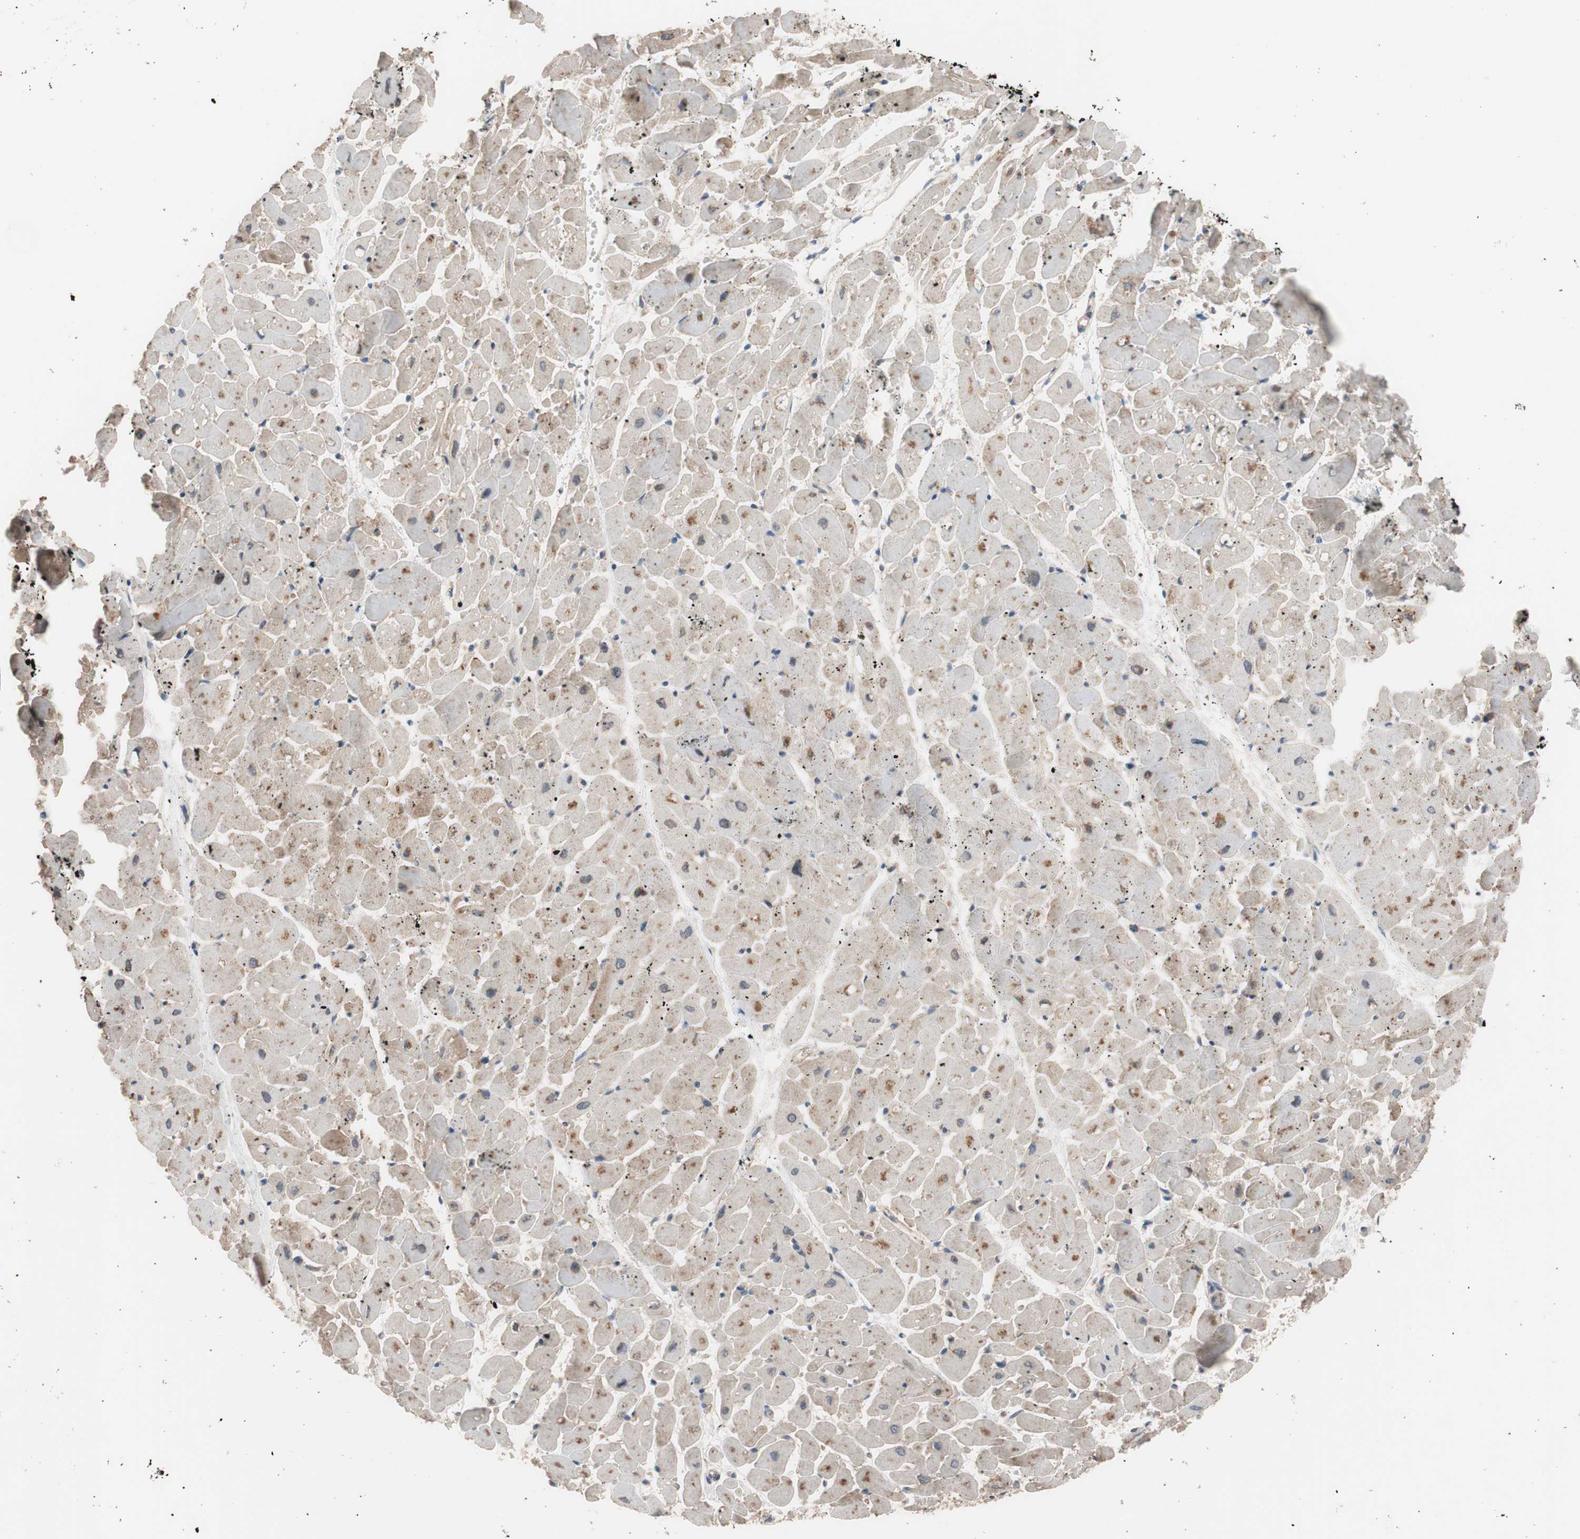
{"staining": {"intensity": "moderate", "quantity": ">75%", "location": "cytoplasmic/membranous"}, "tissue": "heart muscle", "cell_type": "Cardiomyocytes", "image_type": "normal", "snomed": [{"axis": "morphology", "description": "Normal tissue, NOS"}, {"axis": "topography", "description": "Heart"}], "caption": "A medium amount of moderate cytoplasmic/membranous expression is seen in approximately >75% of cardiomyocytes in normal heart muscle.", "gene": "SDC4", "patient": {"sex": "female", "age": 19}}